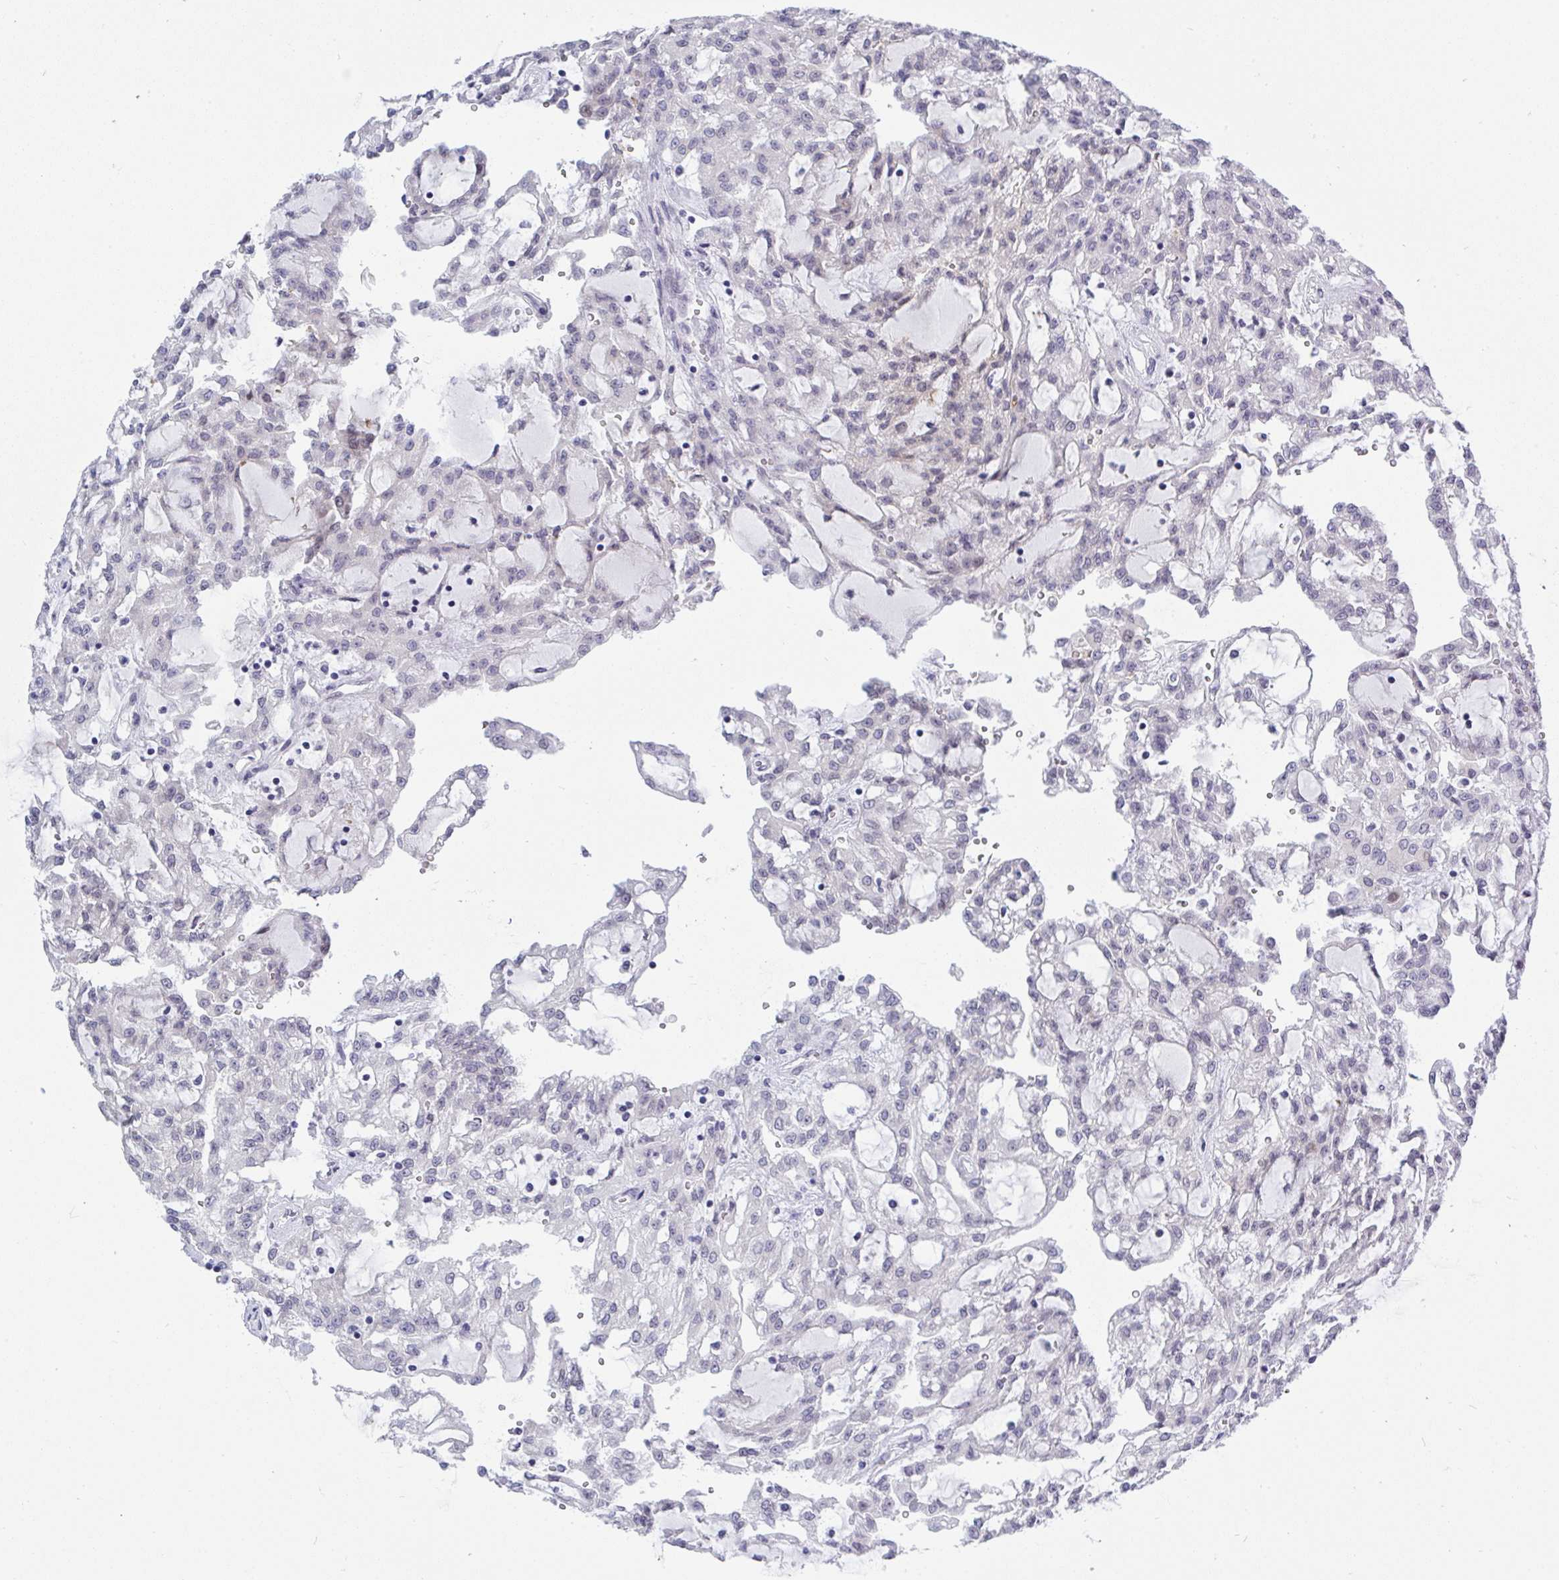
{"staining": {"intensity": "negative", "quantity": "none", "location": "none"}, "tissue": "renal cancer", "cell_type": "Tumor cells", "image_type": "cancer", "snomed": [{"axis": "morphology", "description": "Adenocarcinoma, NOS"}, {"axis": "topography", "description": "Kidney"}], "caption": "This photomicrograph is of adenocarcinoma (renal) stained with immunohistochemistry to label a protein in brown with the nuclei are counter-stained blue. There is no positivity in tumor cells. (DAB (3,3'-diaminobenzidine) IHC with hematoxylin counter stain).", "gene": "MFSD4A", "patient": {"sex": "male", "age": 63}}